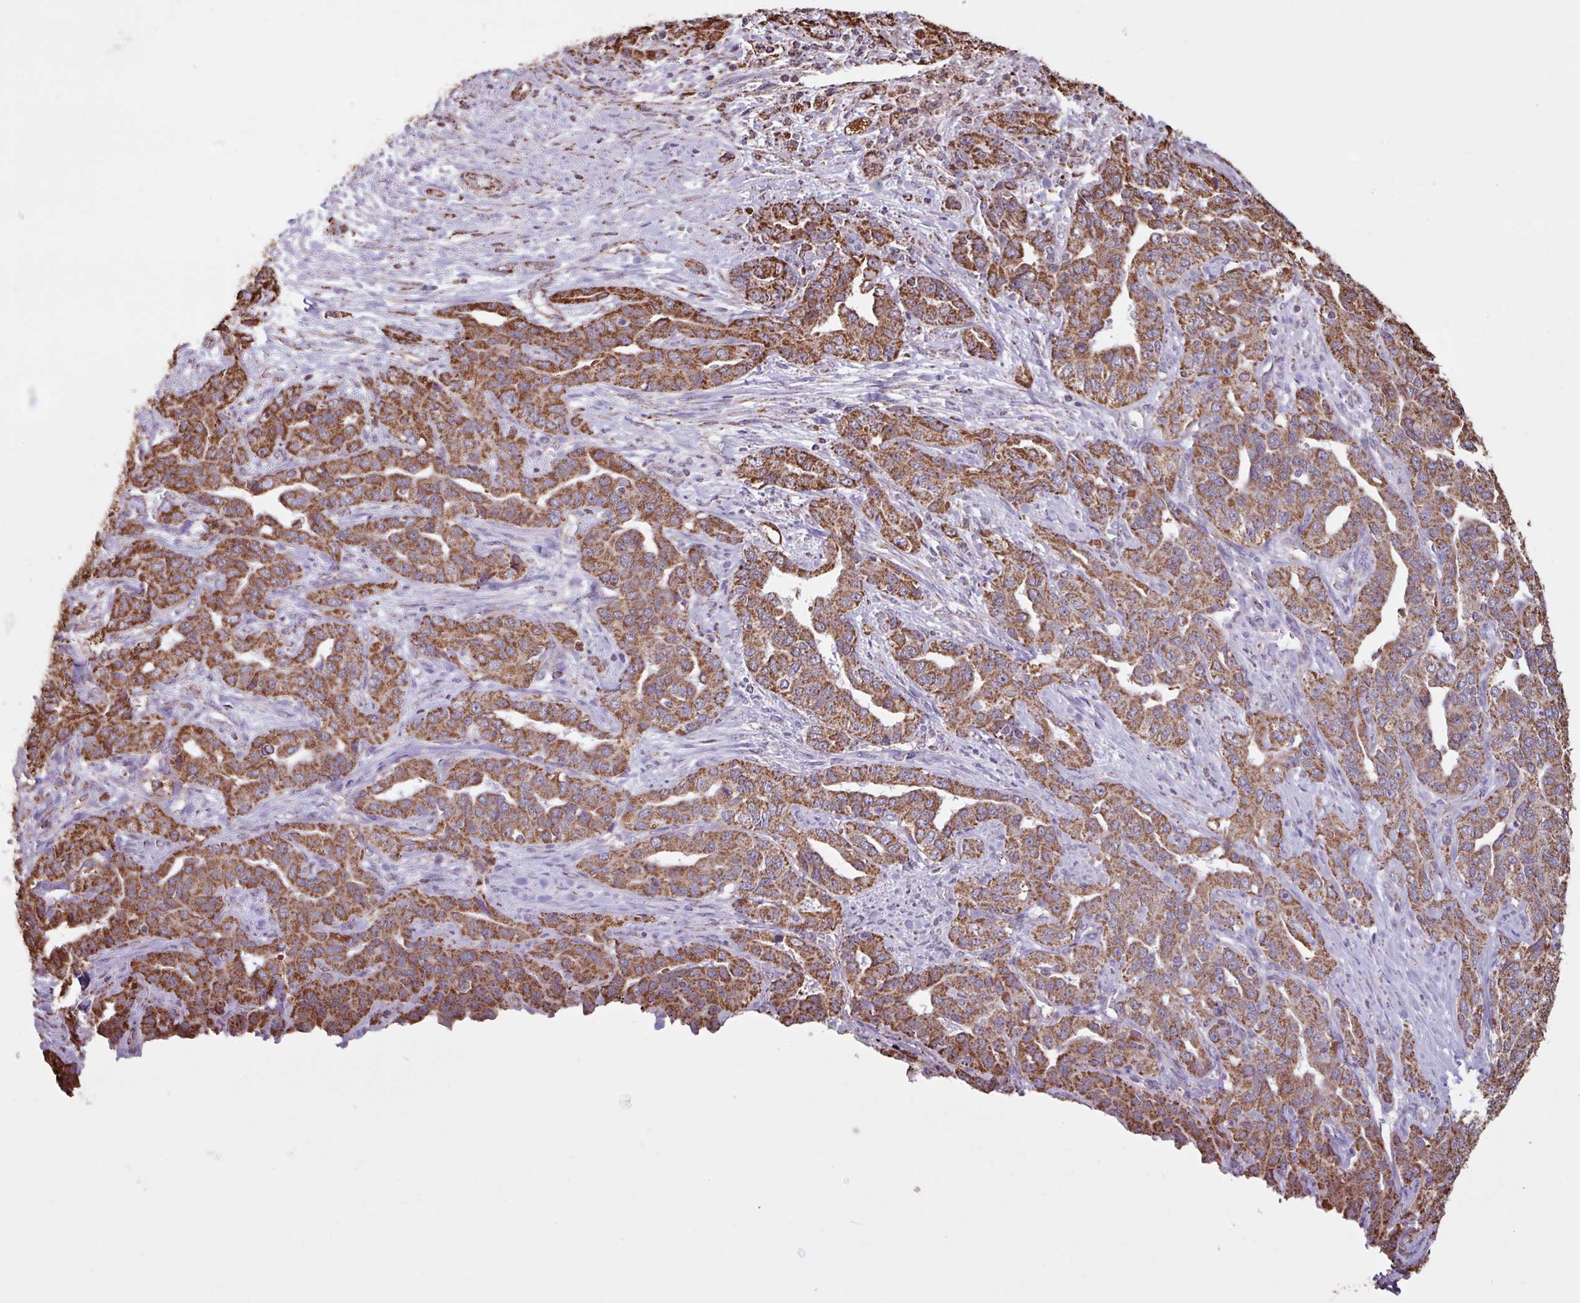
{"staining": {"intensity": "strong", "quantity": ">75%", "location": "cytoplasmic/membranous"}, "tissue": "liver cancer", "cell_type": "Tumor cells", "image_type": "cancer", "snomed": [{"axis": "morphology", "description": "Cholangiocarcinoma"}, {"axis": "topography", "description": "Liver"}], "caption": "Strong cytoplasmic/membranous protein staining is appreciated in approximately >75% of tumor cells in liver cancer (cholangiocarcinoma). Nuclei are stained in blue.", "gene": "ALG8", "patient": {"sex": "male", "age": 59}}